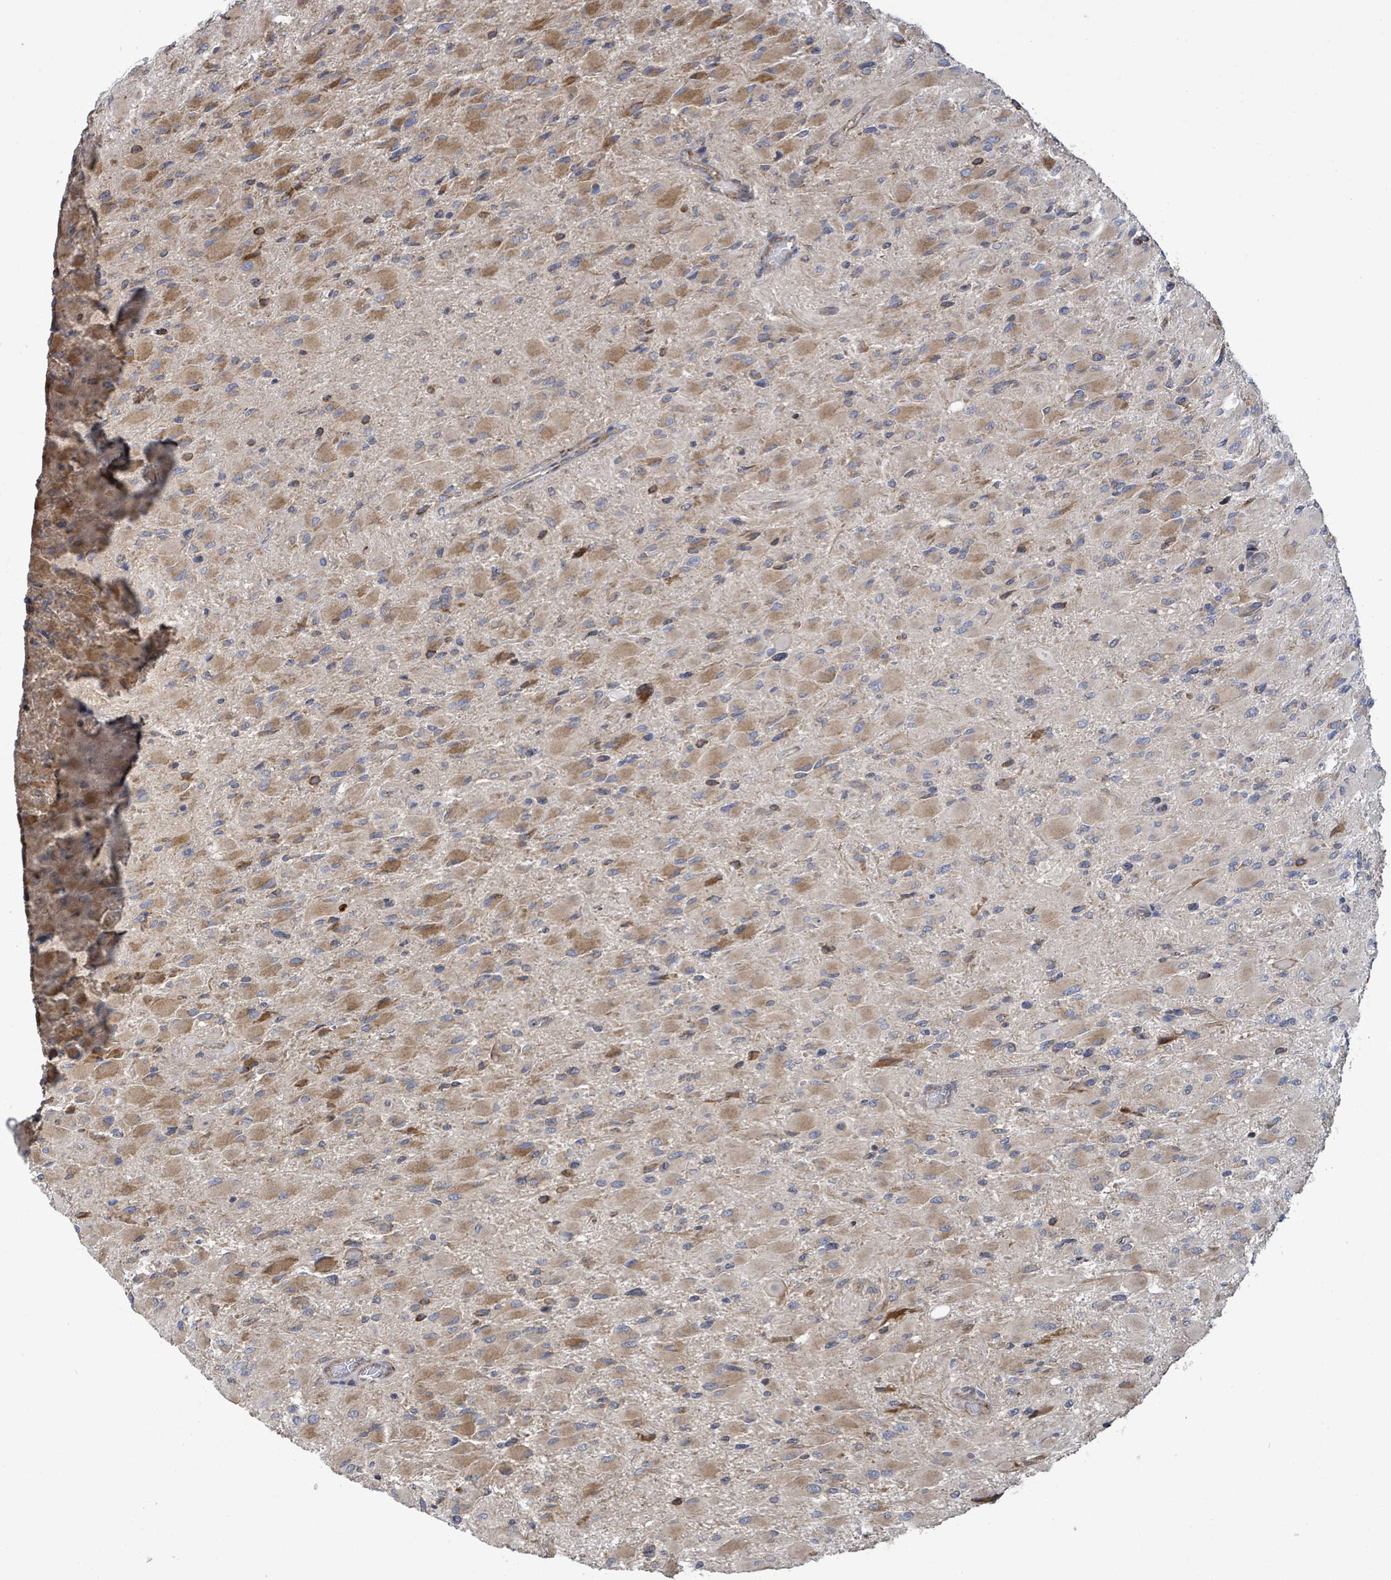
{"staining": {"intensity": "moderate", "quantity": "25%-75%", "location": "cytoplasmic/membranous"}, "tissue": "glioma", "cell_type": "Tumor cells", "image_type": "cancer", "snomed": [{"axis": "morphology", "description": "Glioma, malignant, High grade"}, {"axis": "topography", "description": "Cerebral cortex"}], "caption": "A brown stain highlights moderate cytoplasmic/membranous expression of a protein in human malignant glioma (high-grade) tumor cells. Nuclei are stained in blue.", "gene": "NOMO1", "patient": {"sex": "female", "age": 36}}